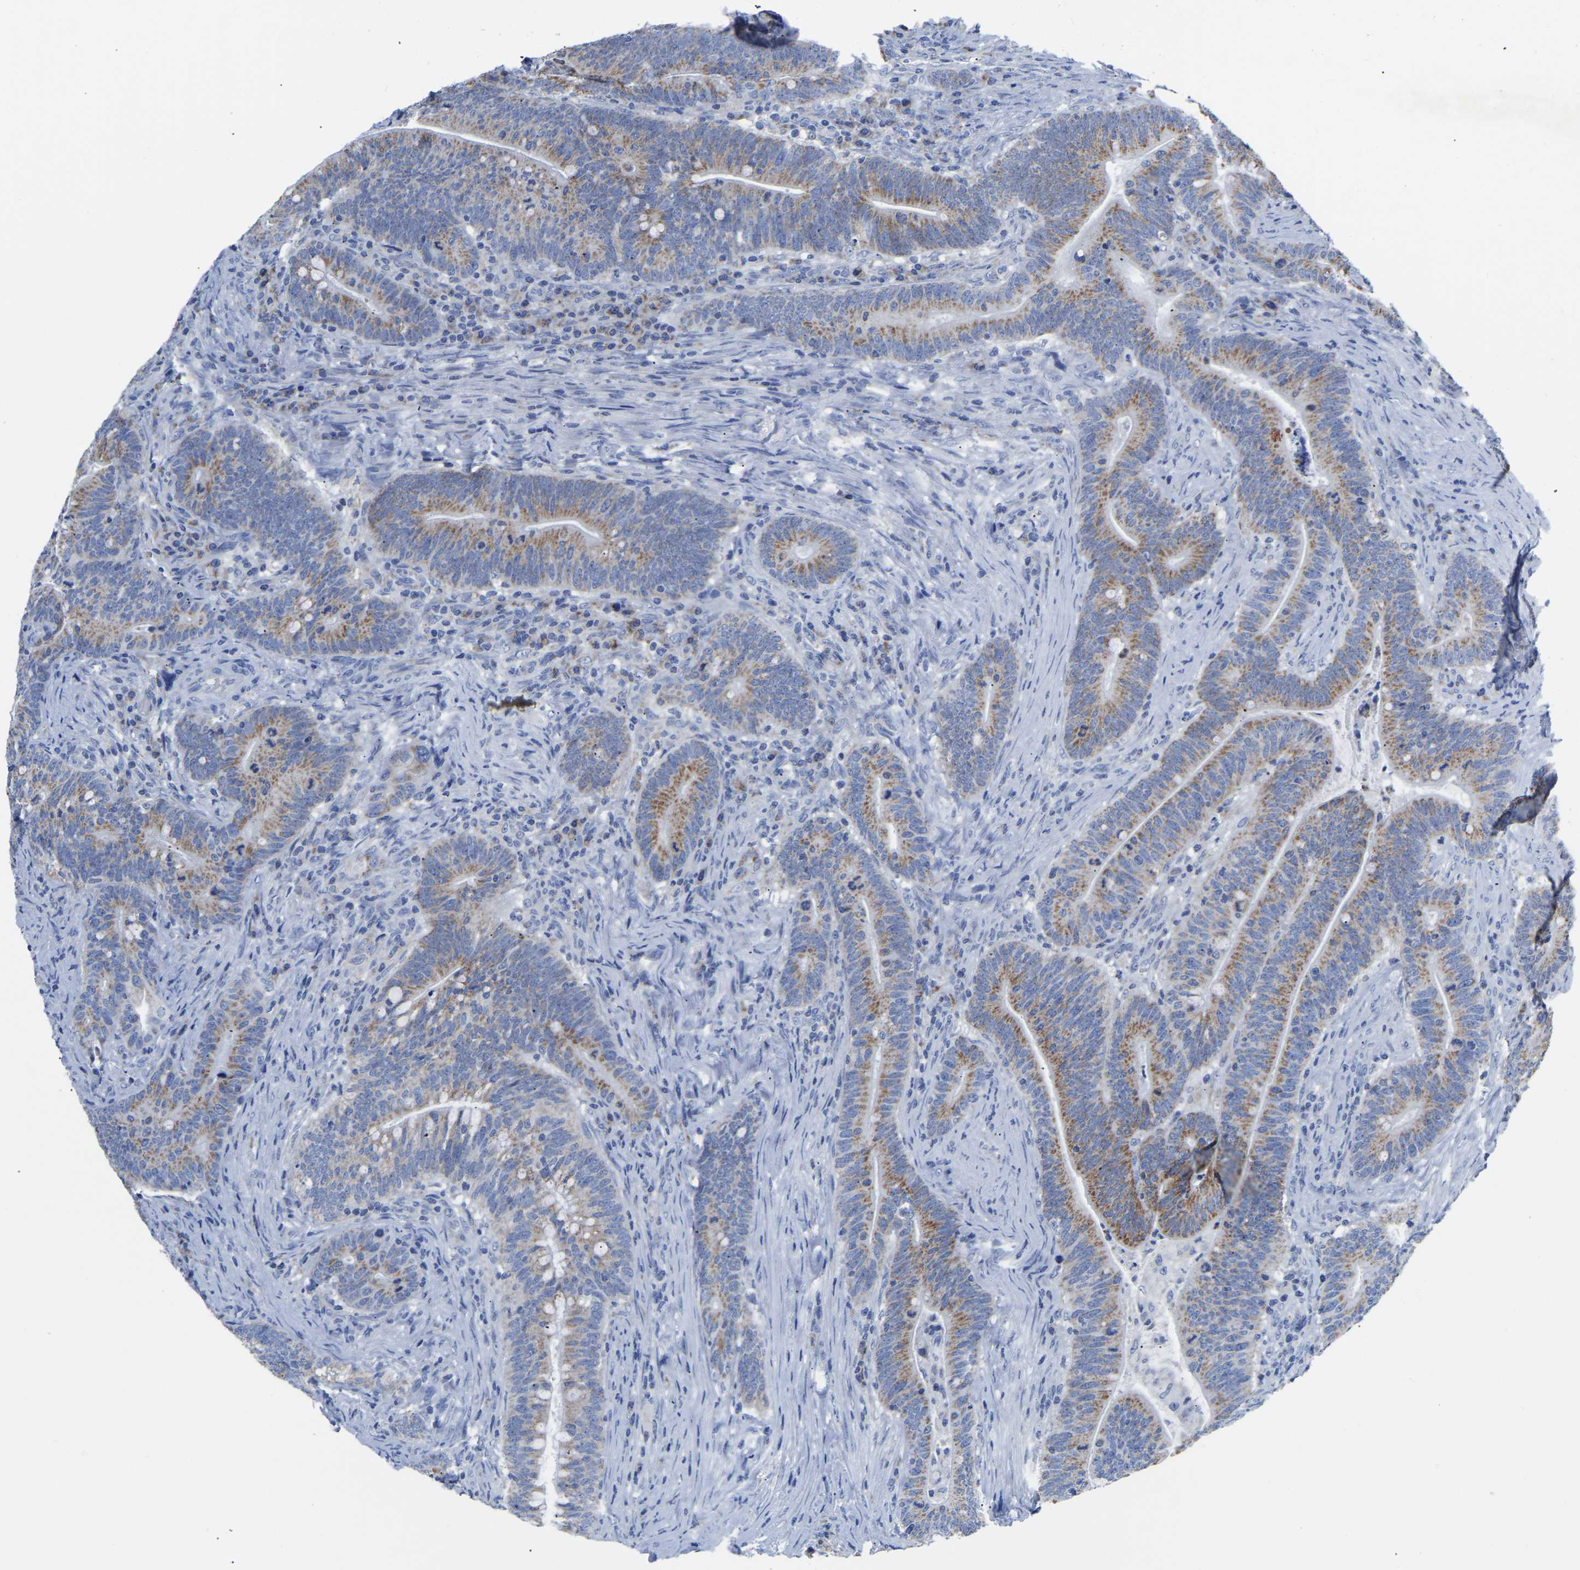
{"staining": {"intensity": "moderate", "quantity": ">75%", "location": "cytoplasmic/membranous"}, "tissue": "colorectal cancer", "cell_type": "Tumor cells", "image_type": "cancer", "snomed": [{"axis": "morphology", "description": "Normal tissue, NOS"}, {"axis": "morphology", "description": "Adenocarcinoma, NOS"}, {"axis": "topography", "description": "Colon"}], "caption": "The immunohistochemical stain shows moderate cytoplasmic/membranous expression in tumor cells of colorectal cancer tissue.", "gene": "ETFA", "patient": {"sex": "female", "age": 66}}